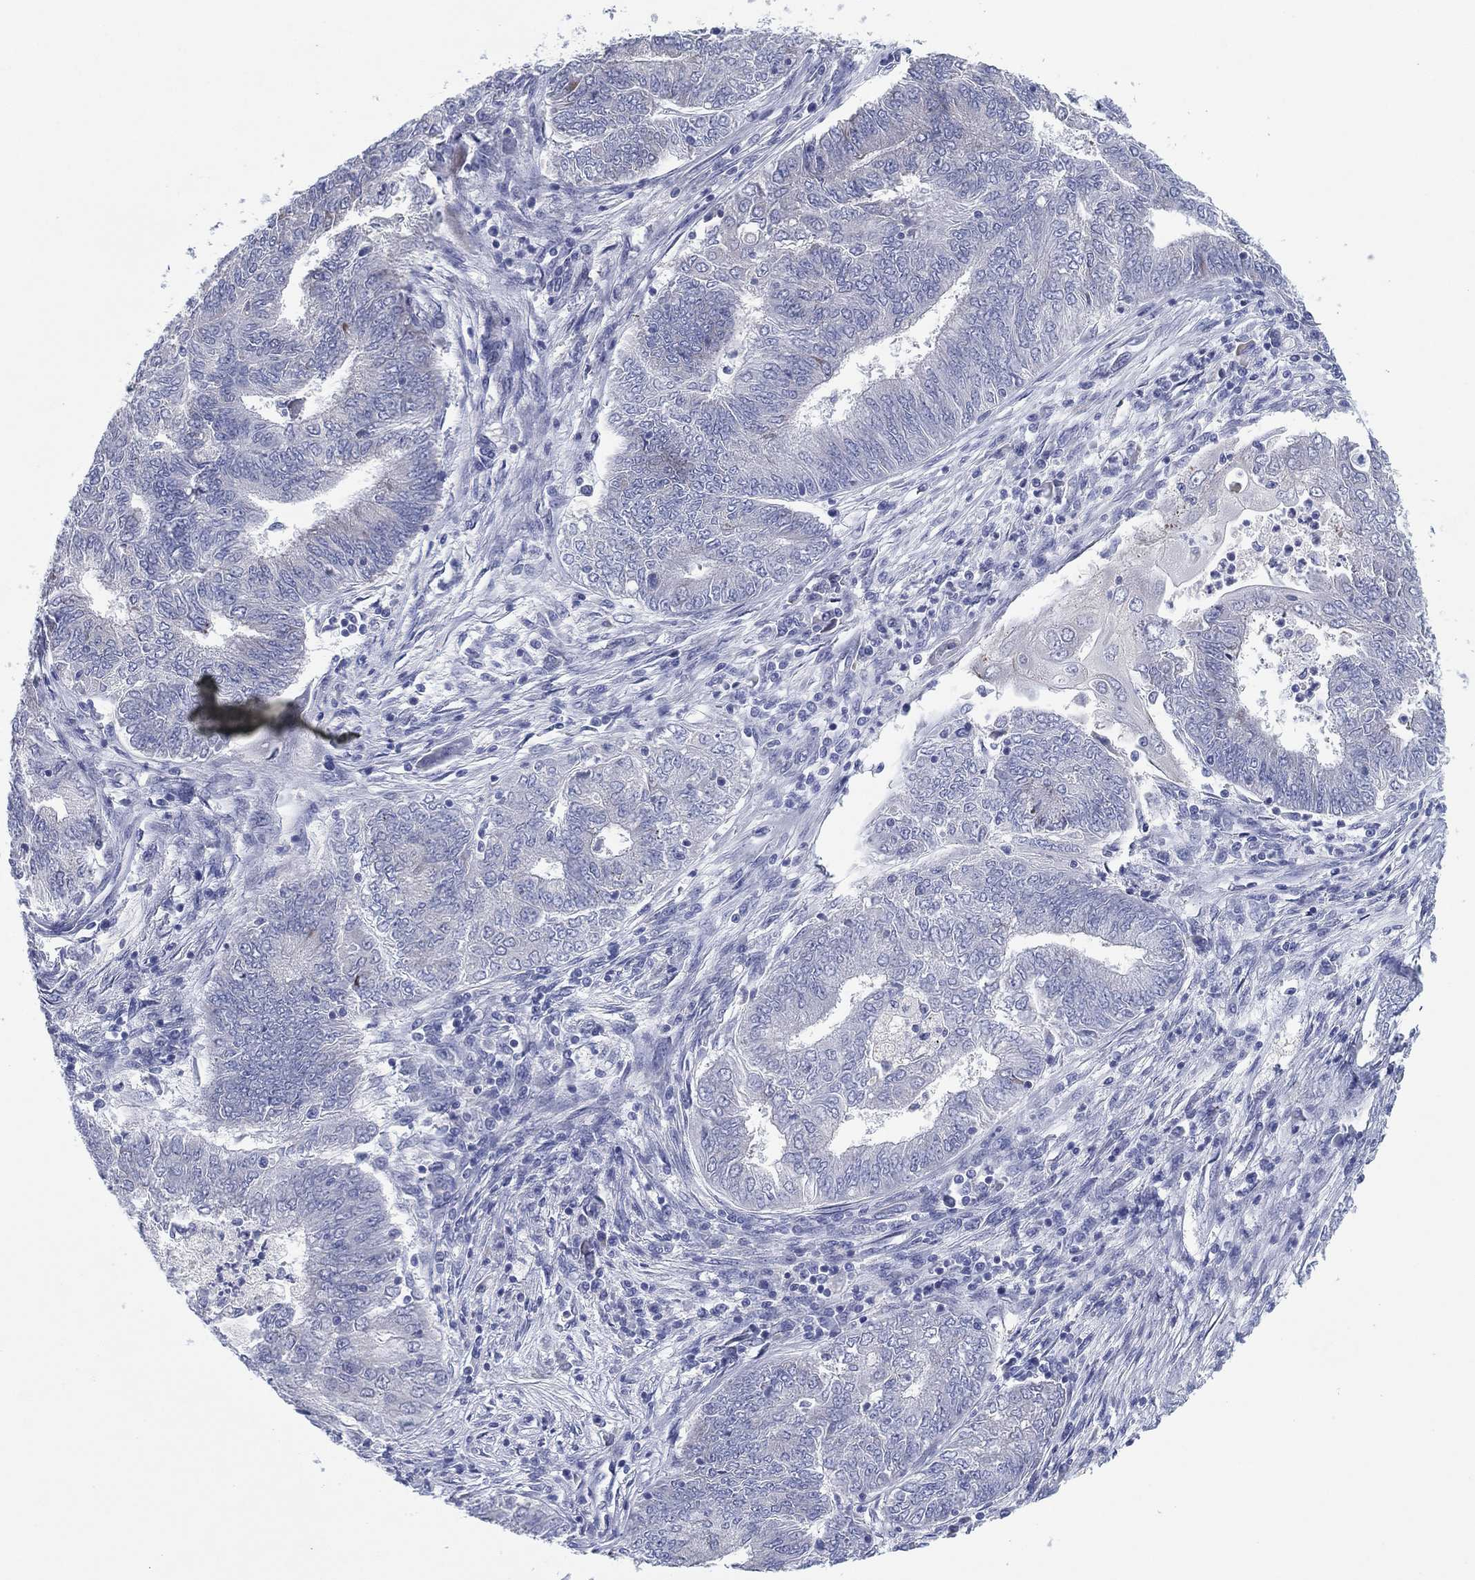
{"staining": {"intensity": "negative", "quantity": "none", "location": "none"}, "tissue": "endometrial cancer", "cell_type": "Tumor cells", "image_type": "cancer", "snomed": [{"axis": "morphology", "description": "Adenocarcinoma, NOS"}, {"axis": "topography", "description": "Endometrium"}], "caption": "The IHC photomicrograph has no significant staining in tumor cells of endometrial adenocarcinoma tissue. The staining was performed using DAB to visualize the protein expression in brown, while the nuclei were stained in blue with hematoxylin (Magnification: 20x).", "gene": "HEATR4", "patient": {"sex": "female", "age": 62}}